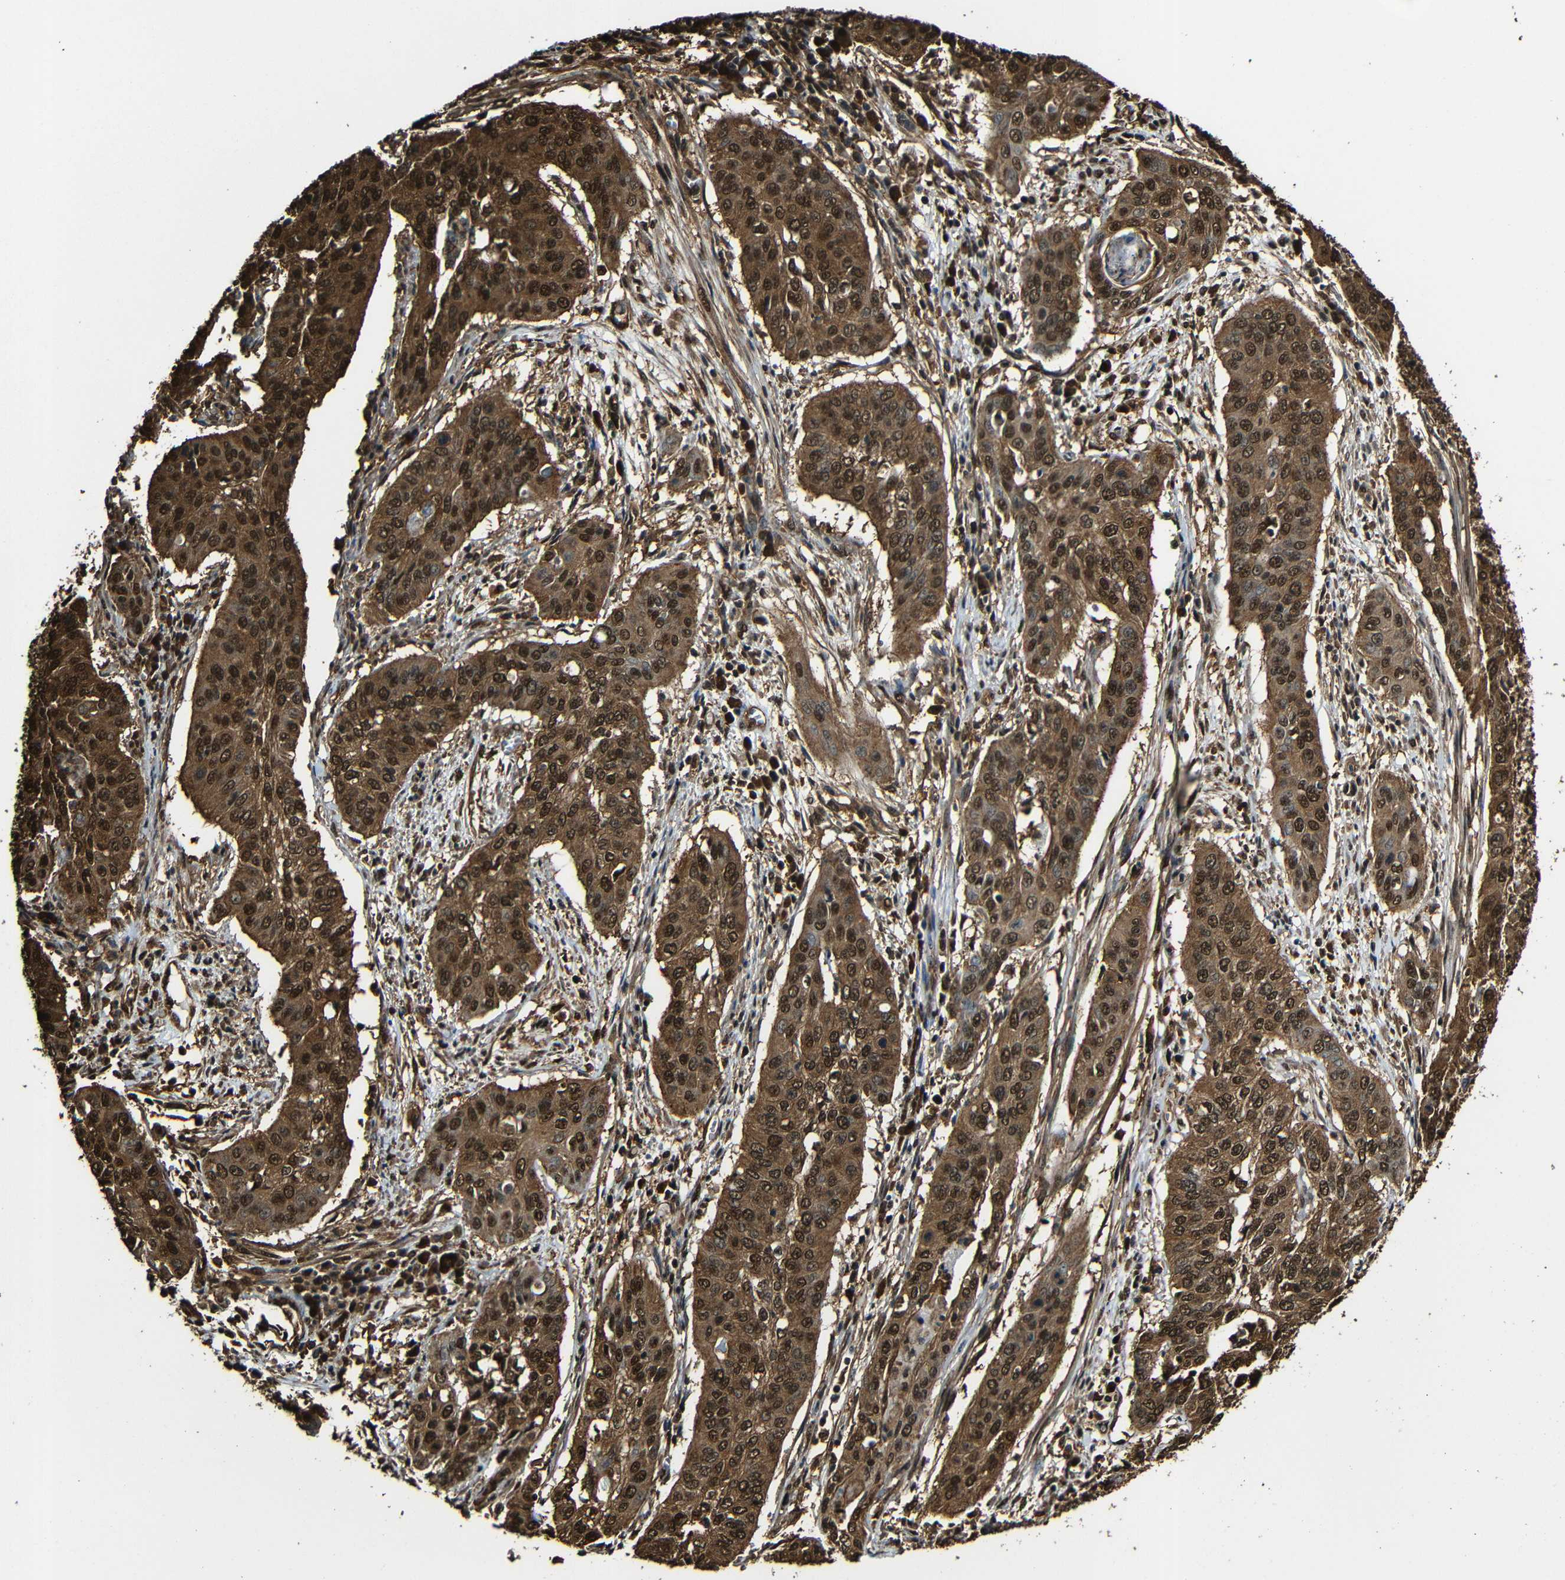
{"staining": {"intensity": "strong", "quantity": ">75%", "location": "cytoplasmic/membranous,nuclear"}, "tissue": "cervical cancer", "cell_type": "Tumor cells", "image_type": "cancer", "snomed": [{"axis": "morphology", "description": "Squamous cell carcinoma, NOS"}, {"axis": "topography", "description": "Cervix"}], "caption": "Cervical squamous cell carcinoma tissue shows strong cytoplasmic/membranous and nuclear expression in approximately >75% of tumor cells (Brightfield microscopy of DAB IHC at high magnification).", "gene": "VCP", "patient": {"sex": "female", "age": 39}}